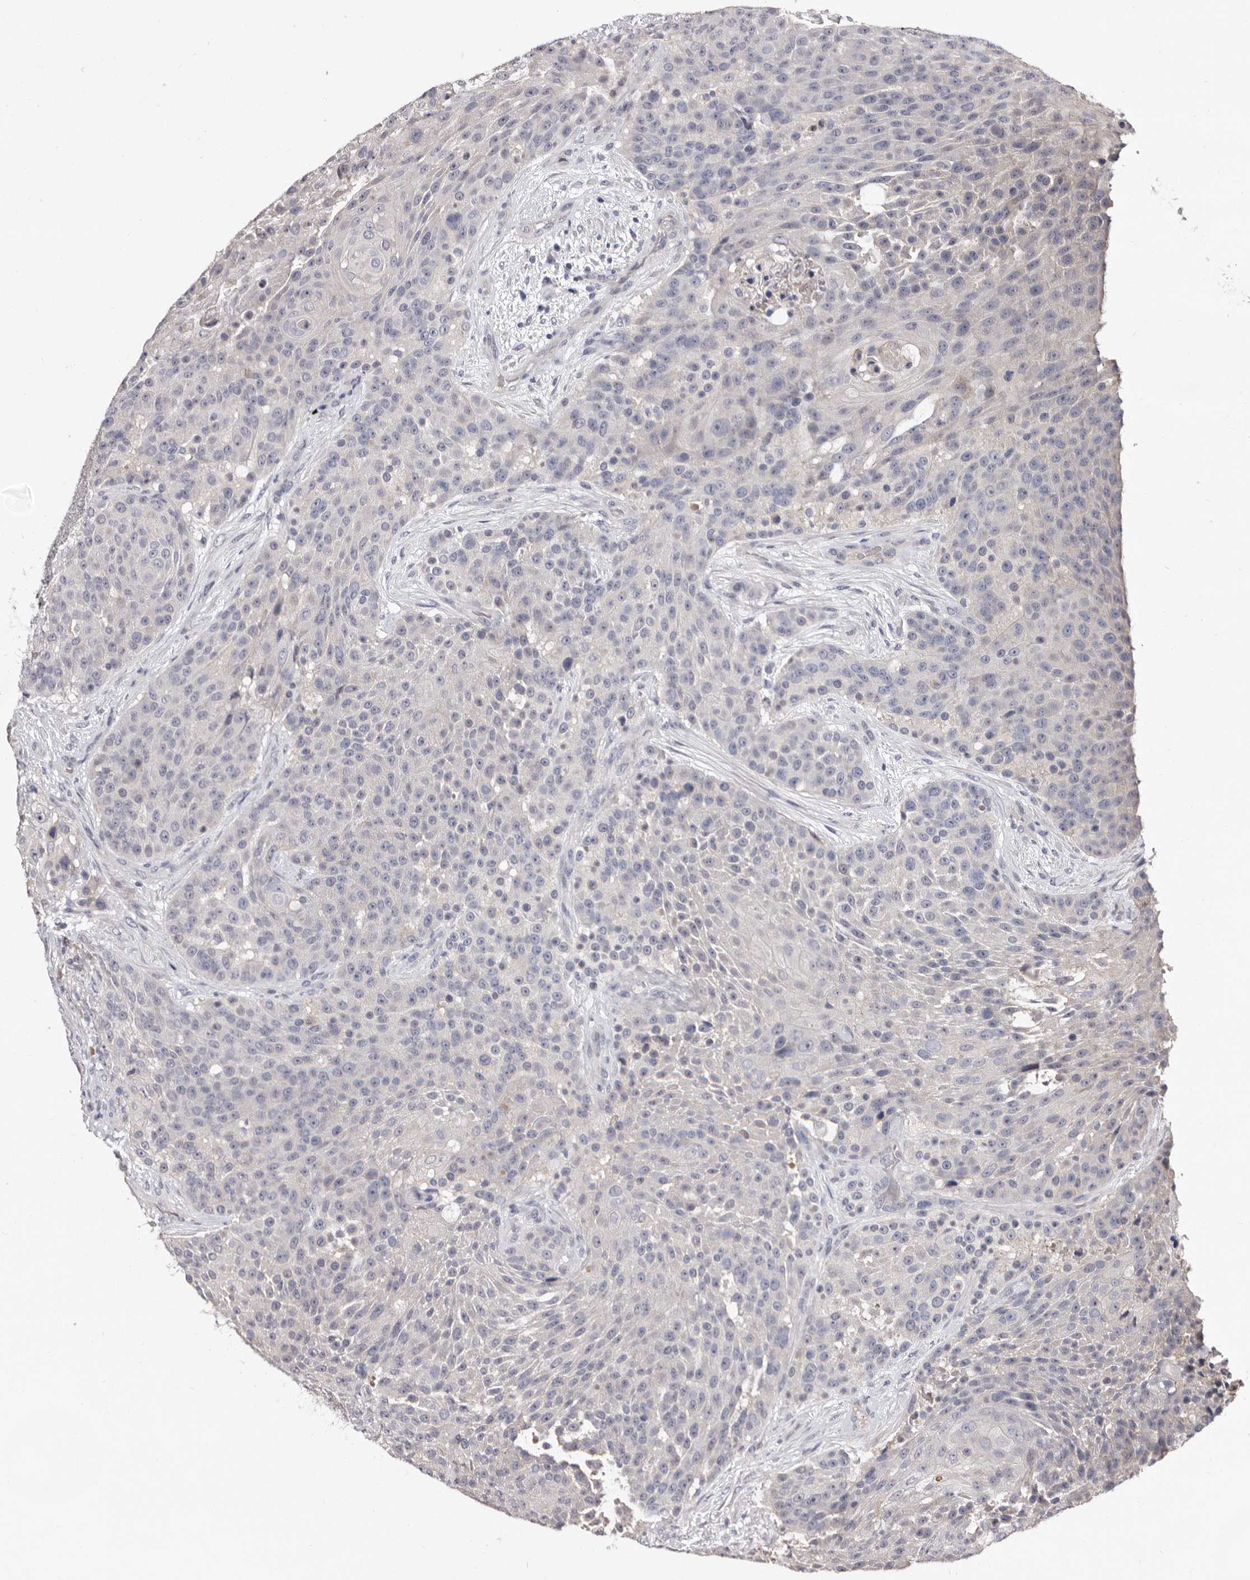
{"staining": {"intensity": "negative", "quantity": "none", "location": "none"}, "tissue": "urothelial cancer", "cell_type": "Tumor cells", "image_type": "cancer", "snomed": [{"axis": "morphology", "description": "Urothelial carcinoma, High grade"}, {"axis": "topography", "description": "Urinary bladder"}], "caption": "High magnification brightfield microscopy of urothelial cancer stained with DAB (brown) and counterstained with hematoxylin (blue): tumor cells show no significant expression.", "gene": "LANCL2", "patient": {"sex": "female", "age": 63}}